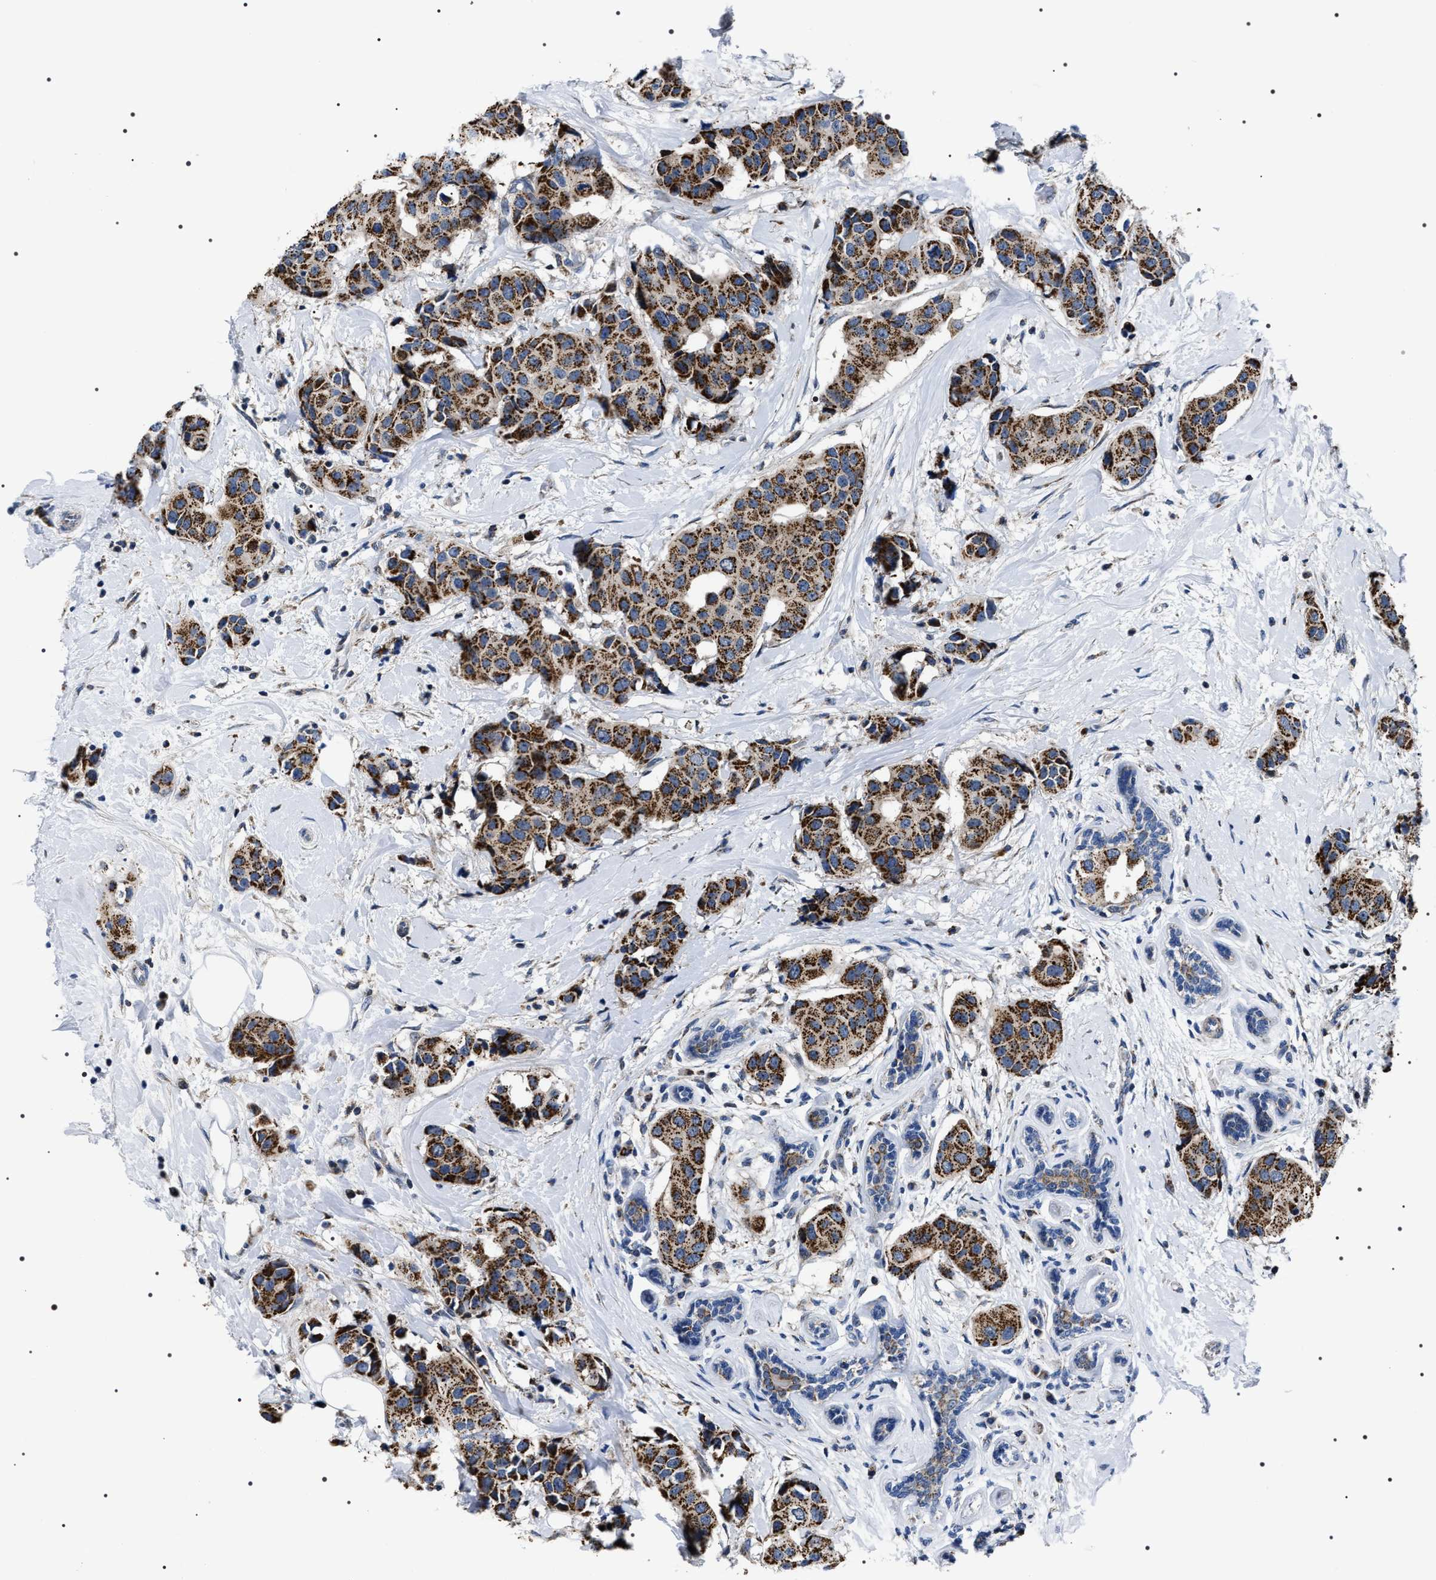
{"staining": {"intensity": "strong", "quantity": ">75%", "location": "cytoplasmic/membranous"}, "tissue": "breast cancer", "cell_type": "Tumor cells", "image_type": "cancer", "snomed": [{"axis": "morphology", "description": "Normal tissue, NOS"}, {"axis": "morphology", "description": "Duct carcinoma"}, {"axis": "topography", "description": "Breast"}], "caption": "Immunohistochemistry (DAB (3,3'-diaminobenzidine)) staining of human breast invasive ductal carcinoma shows strong cytoplasmic/membranous protein staining in about >75% of tumor cells. Nuclei are stained in blue.", "gene": "NTMT1", "patient": {"sex": "female", "age": 39}}